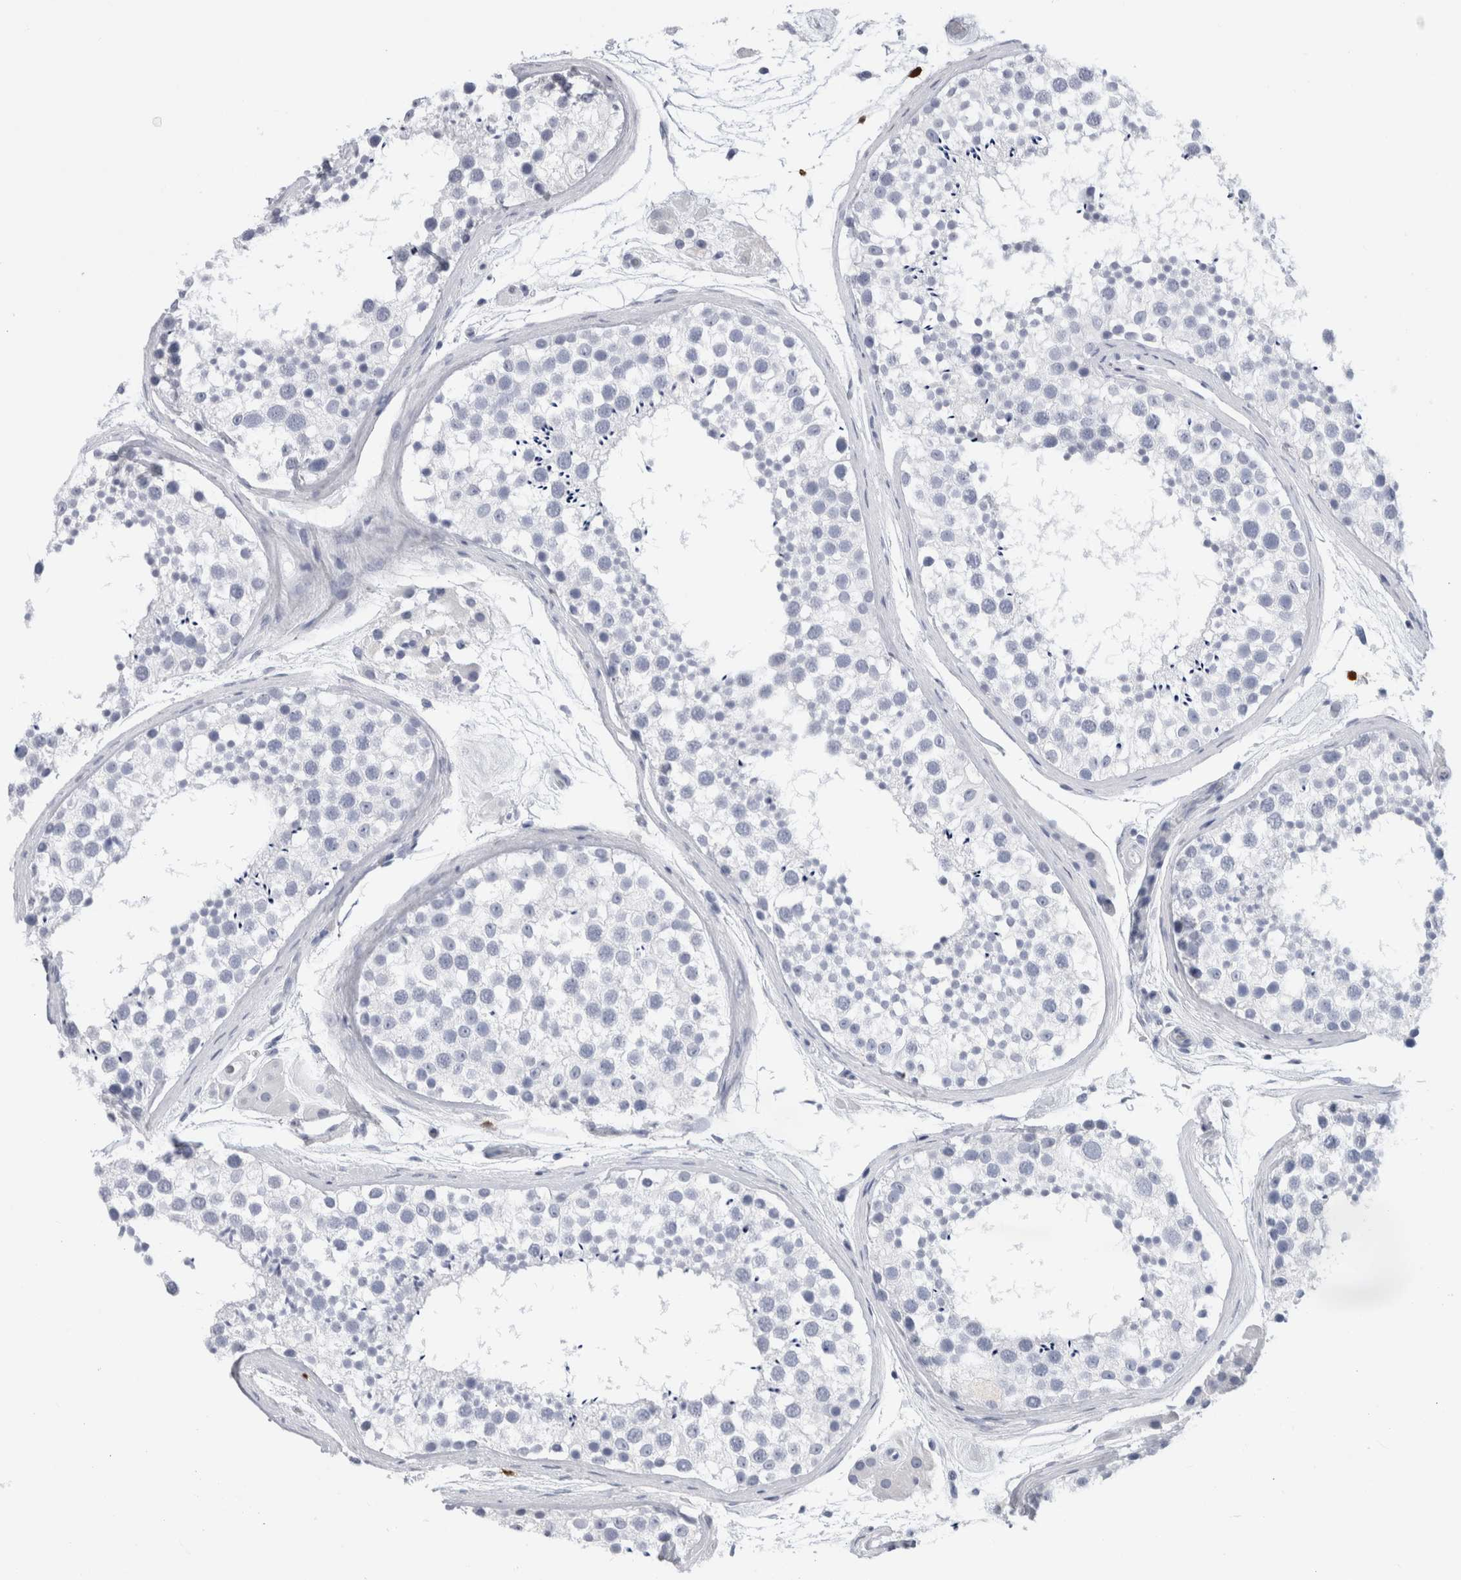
{"staining": {"intensity": "negative", "quantity": "none", "location": "none"}, "tissue": "testis", "cell_type": "Cells in seminiferous ducts", "image_type": "normal", "snomed": [{"axis": "morphology", "description": "Normal tissue, NOS"}, {"axis": "topography", "description": "Testis"}], "caption": "Cells in seminiferous ducts show no significant protein positivity in unremarkable testis. (DAB (3,3'-diaminobenzidine) IHC visualized using brightfield microscopy, high magnification).", "gene": "S100A8", "patient": {"sex": "male", "age": 46}}